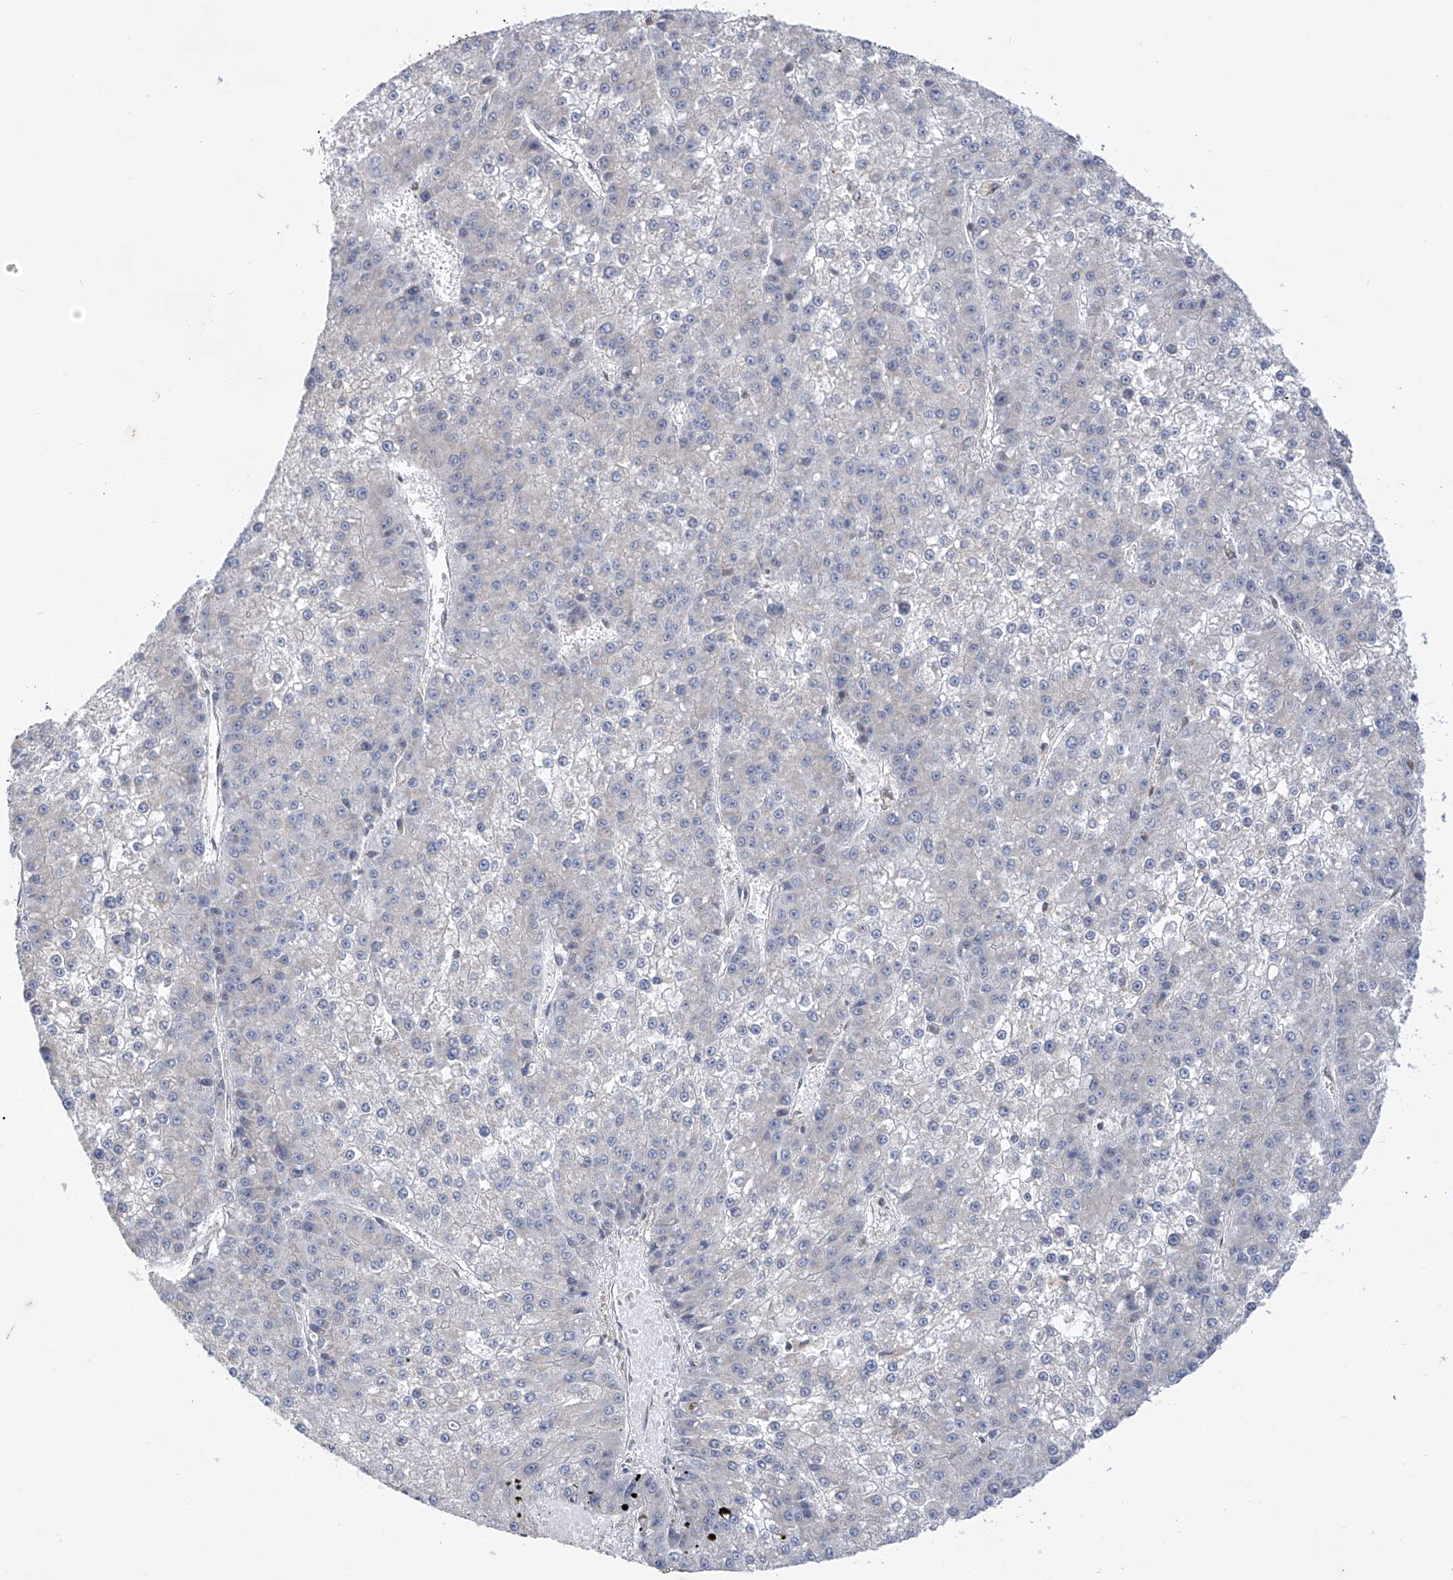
{"staining": {"intensity": "negative", "quantity": "none", "location": "none"}, "tissue": "liver cancer", "cell_type": "Tumor cells", "image_type": "cancer", "snomed": [{"axis": "morphology", "description": "Carcinoma, Hepatocellular, NOS"}, {"axis": "topography", "description": "Liver"}], "caption": "High magnification brightfield microscopy of liver cancer stained with DAB (3,3'-diaminobenzidine) (brown) and counterstained with hematoxylin (blue): tumor cells show no significant positivity.", "gene": "SLCO4A1", "patient": {"sex": "female", "age": 73}}